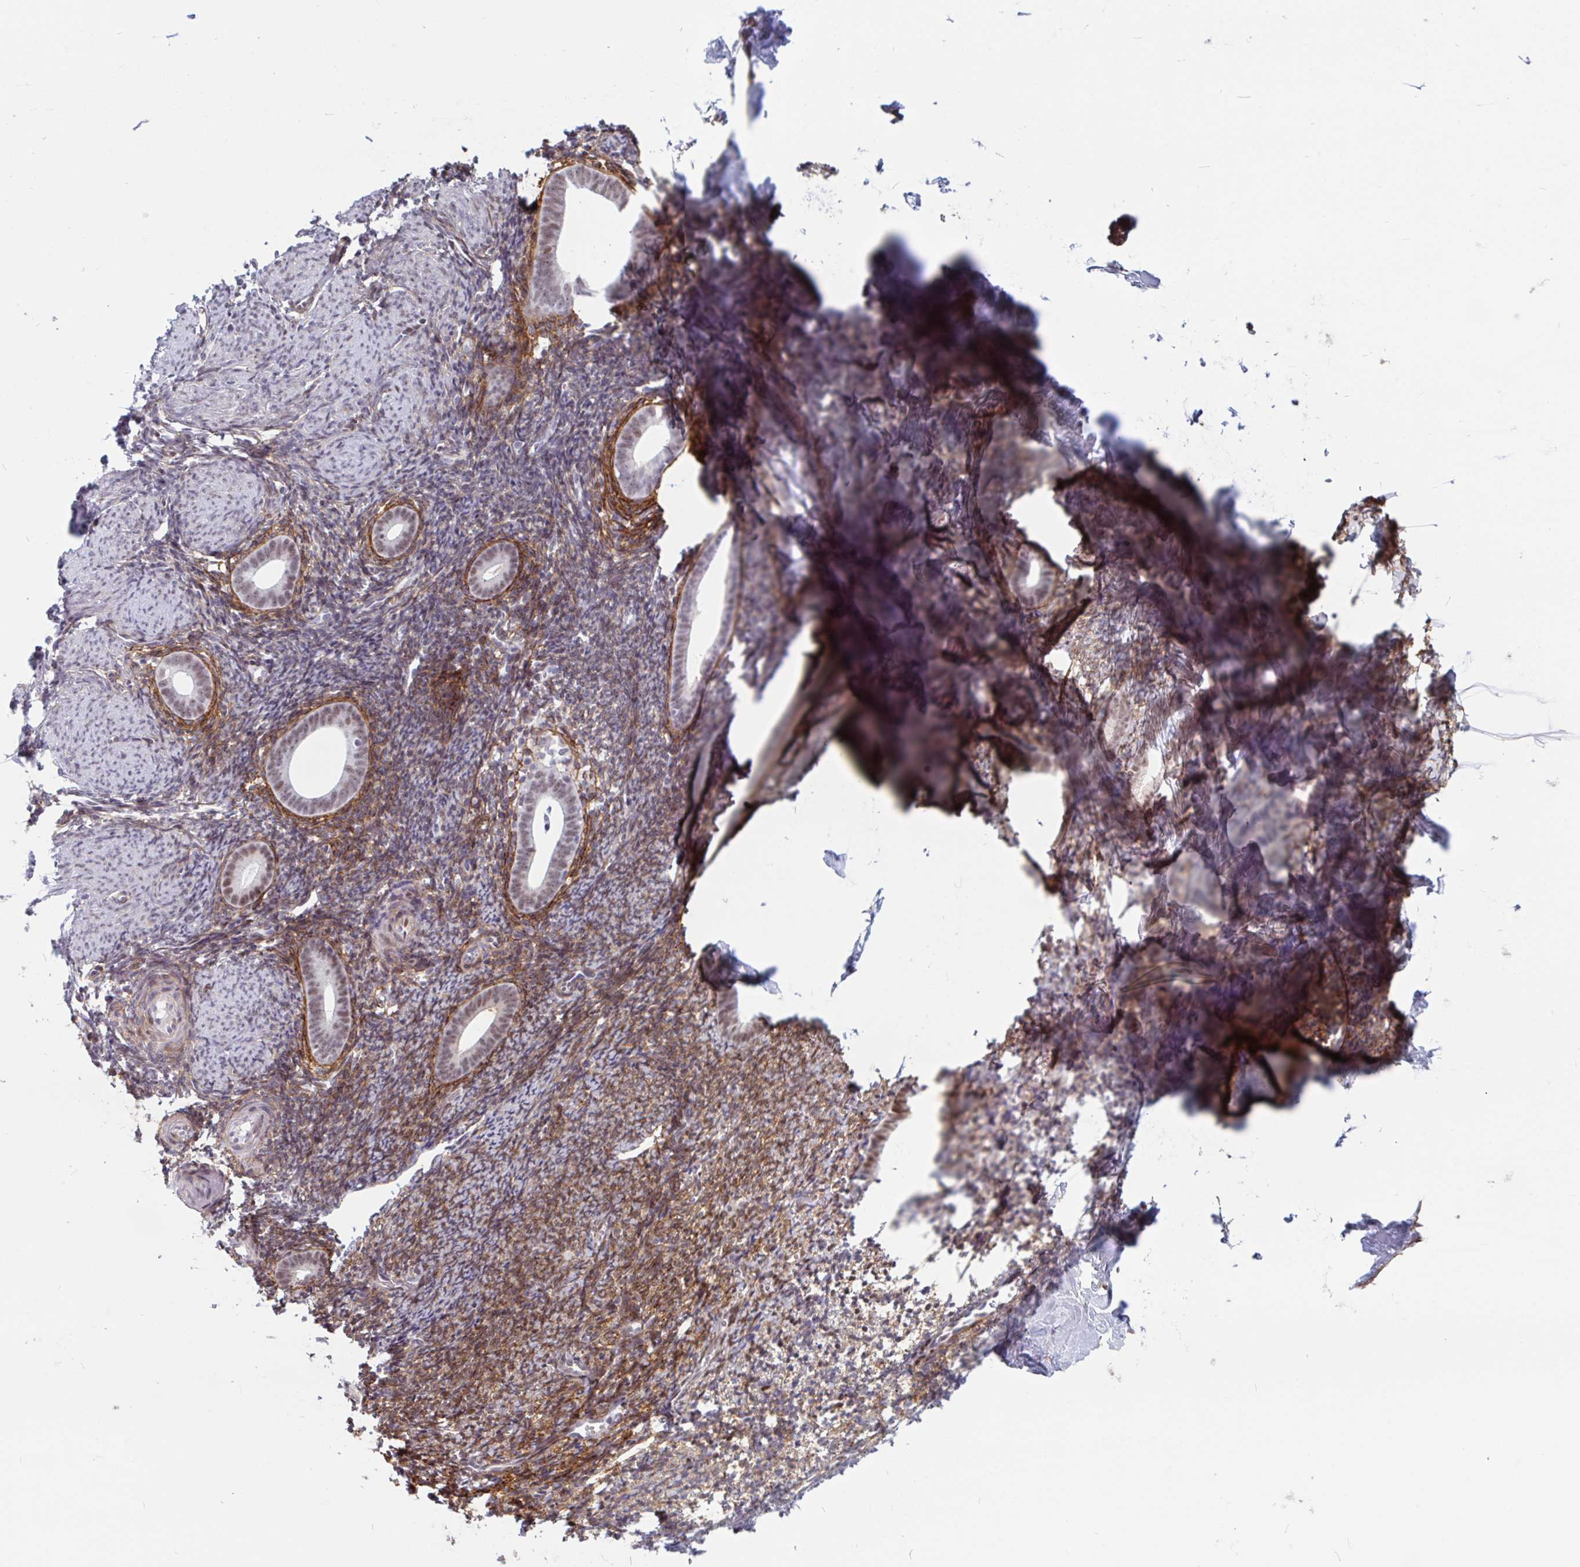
{"staining": {"intensity": "moderate", "quantity": "25%-75%", "location": "nuclear"}, "tissue": "endometrium", "cell_type": "Cells in endometrial stroma", "image_type": "normal", "snomed": [{"axis": "morphology", "description": "Normal tissue, NOS"}, {"axis": "topography", "description": "Endometrium"}], "caption": "The histopathology image reveals immunohistochemical staining of normal endometrium. There is moderate nuclear expression is present in approximately 25%-75% of cells in endometrial stroma. The staining was performed using DAB (3,3'-diaminobenzidine) to visualize the protein expression in brown, while the nuclei were stained in blue with hematoxylin (Magnification: 20x).", "gene": "TMEM119", "patient": {"sex": "female", "age": 39}}